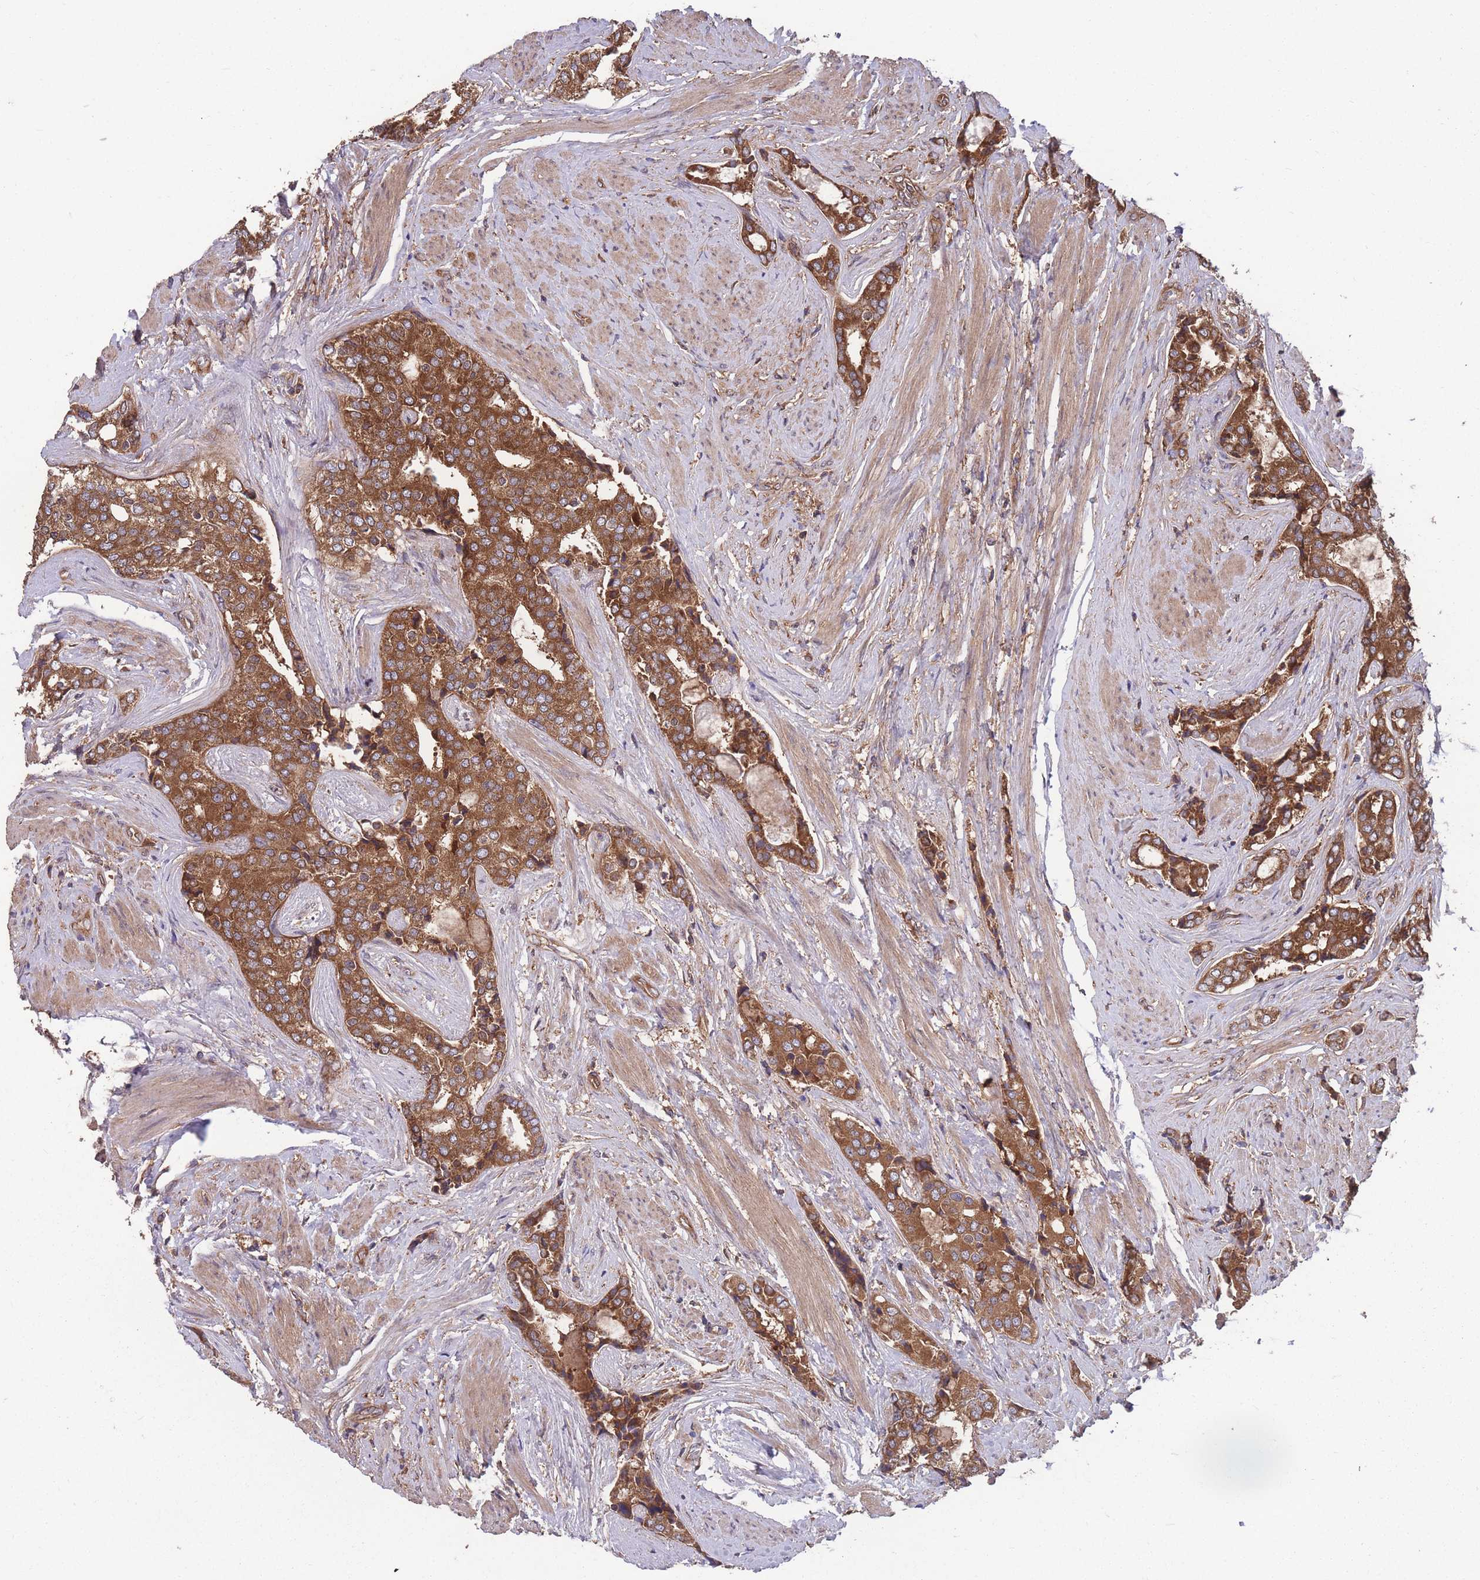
{"staining": {"intensity": "moderate", "quantity": ">75%", "location": "cytoplasmic/membranous"}, "tissue": "prostate cancer", "cell_type": "Tumor cells", "image_type": "cancer", "snomed": [{"axis": "morphology", "description": "Adenocarcinoma, High grade"}, {"axis": "topography", "description": "Prostate"}], "caption": "A brown stain highlights moderate cytoplasmic/membranous positivity of a protein in prostate cancer (adenocarcinoma (high-grade)) tumor cells. (DAB IHC, brown staining for protein, blue staining for nuclei).", "gene": "ZPR1", "patient": {"sex": "male", "age": 71}}